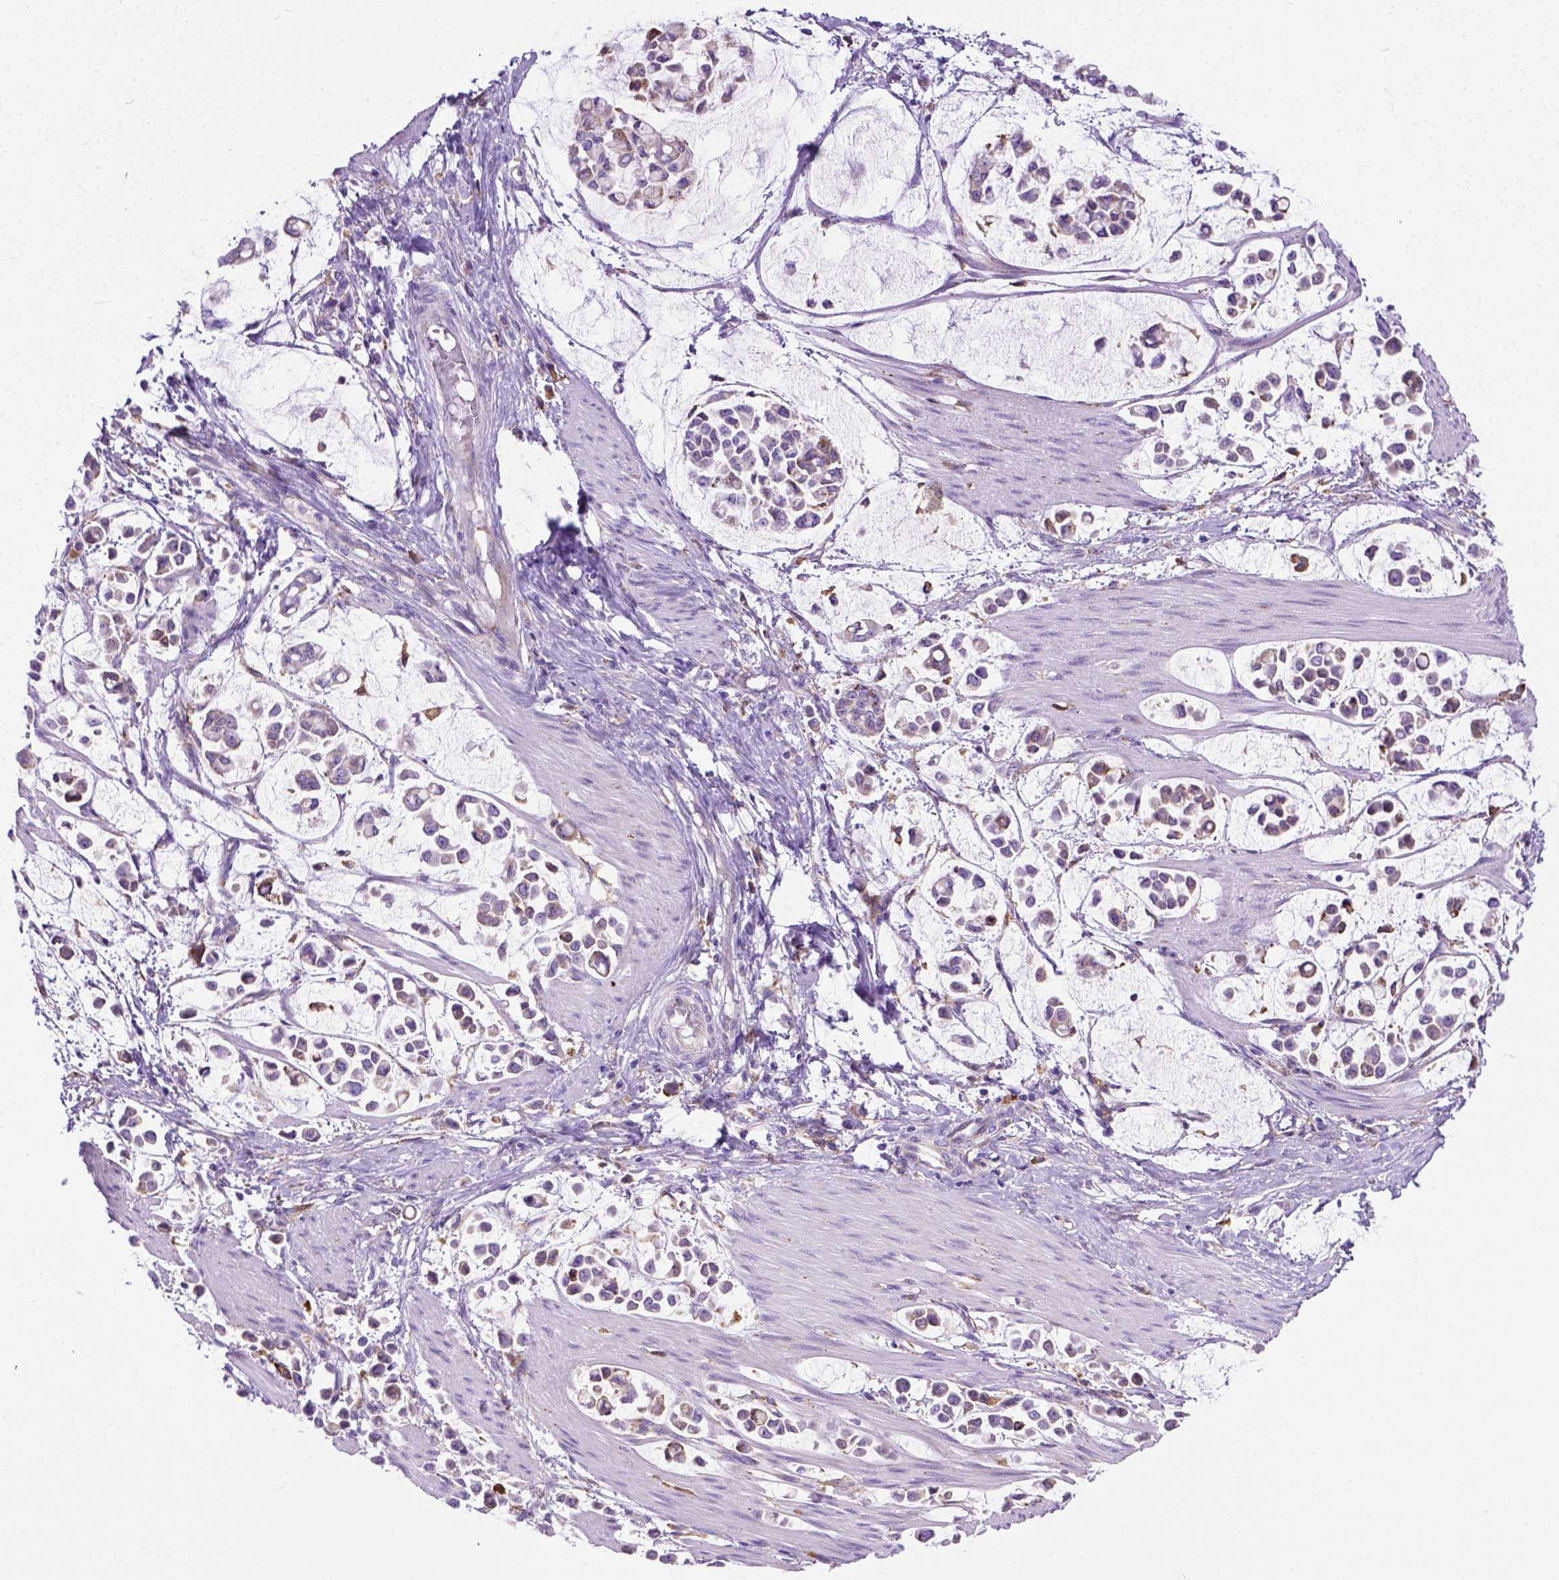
{"staining": {"intensity": "negative", "quantity": "none", "location": "none"}, "tissue": "stomach cancer", "cell_type": "Tumor cells", "image_type": "cancer", "snomed": [{"axis": "morphology", "description": "Adenocarcinoma, NOS"}, {"axis": "topography", "description": "Stomach"}], "caption": "Tumor cells show no significant protein staining in stomach cancer (adenocarcinoma).", "gene": "PLK4", "patient": {"sex": "male", "age": 82}}